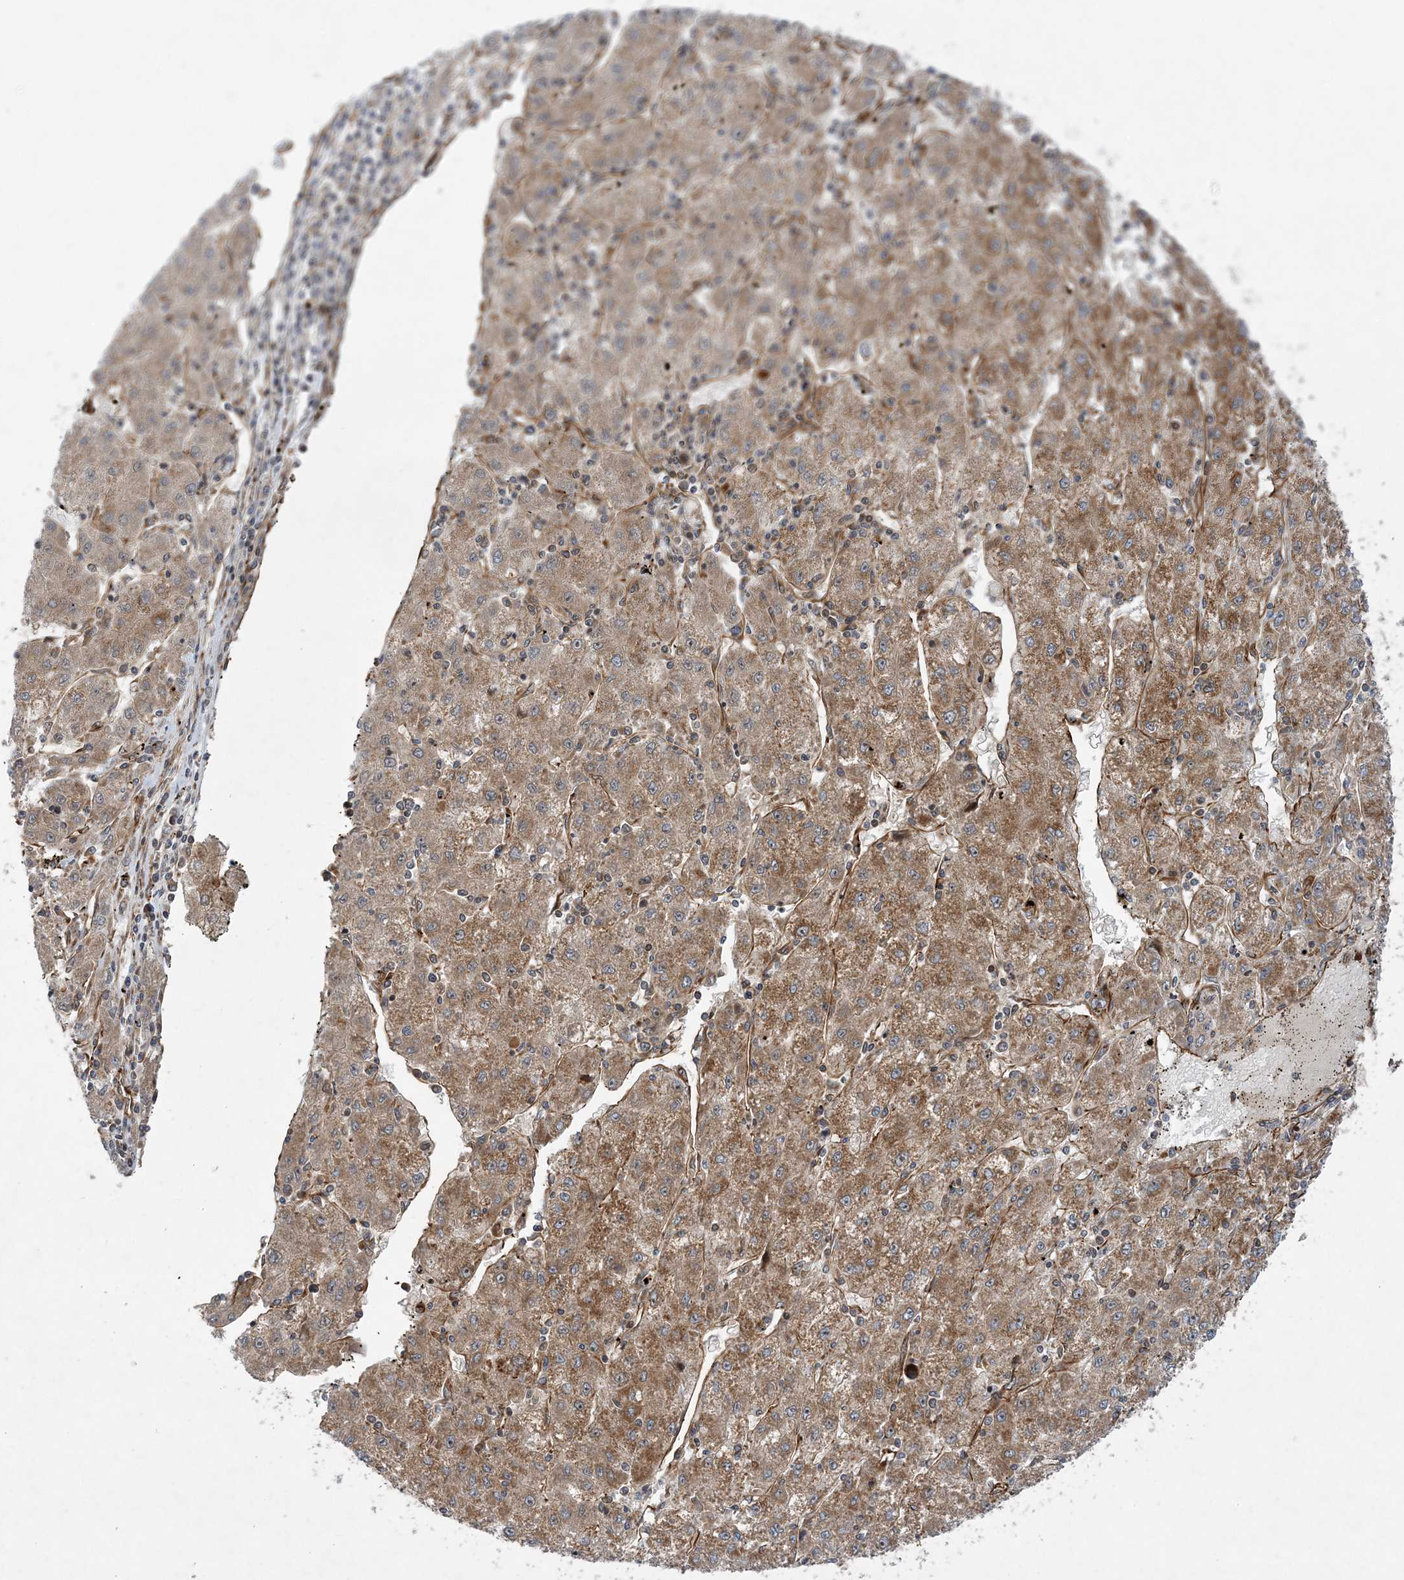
{"staining": {"intensity": "moderate", "quantity": ">75%", "location": "cytoplasmic/membranous"}, "tissue": "liver cancer", "cell_type": "Tumor cells", "image_type": "cancer", "snomed": [{"axis": "morphology", "description": "Carcinoma, Hepatocellular, NOS"}, {"axis": "topography", "description": "Liver"}], "caption": "Immunohistochemical staining of human liver cancer (hepatocellular carcinoma) reveals medium levels of moderate cytoplasmic/membranous protein staining in about >75% of tumor cells.", "gene": "FAM114A2", "patient": {"sex": "male", "age": 72}}